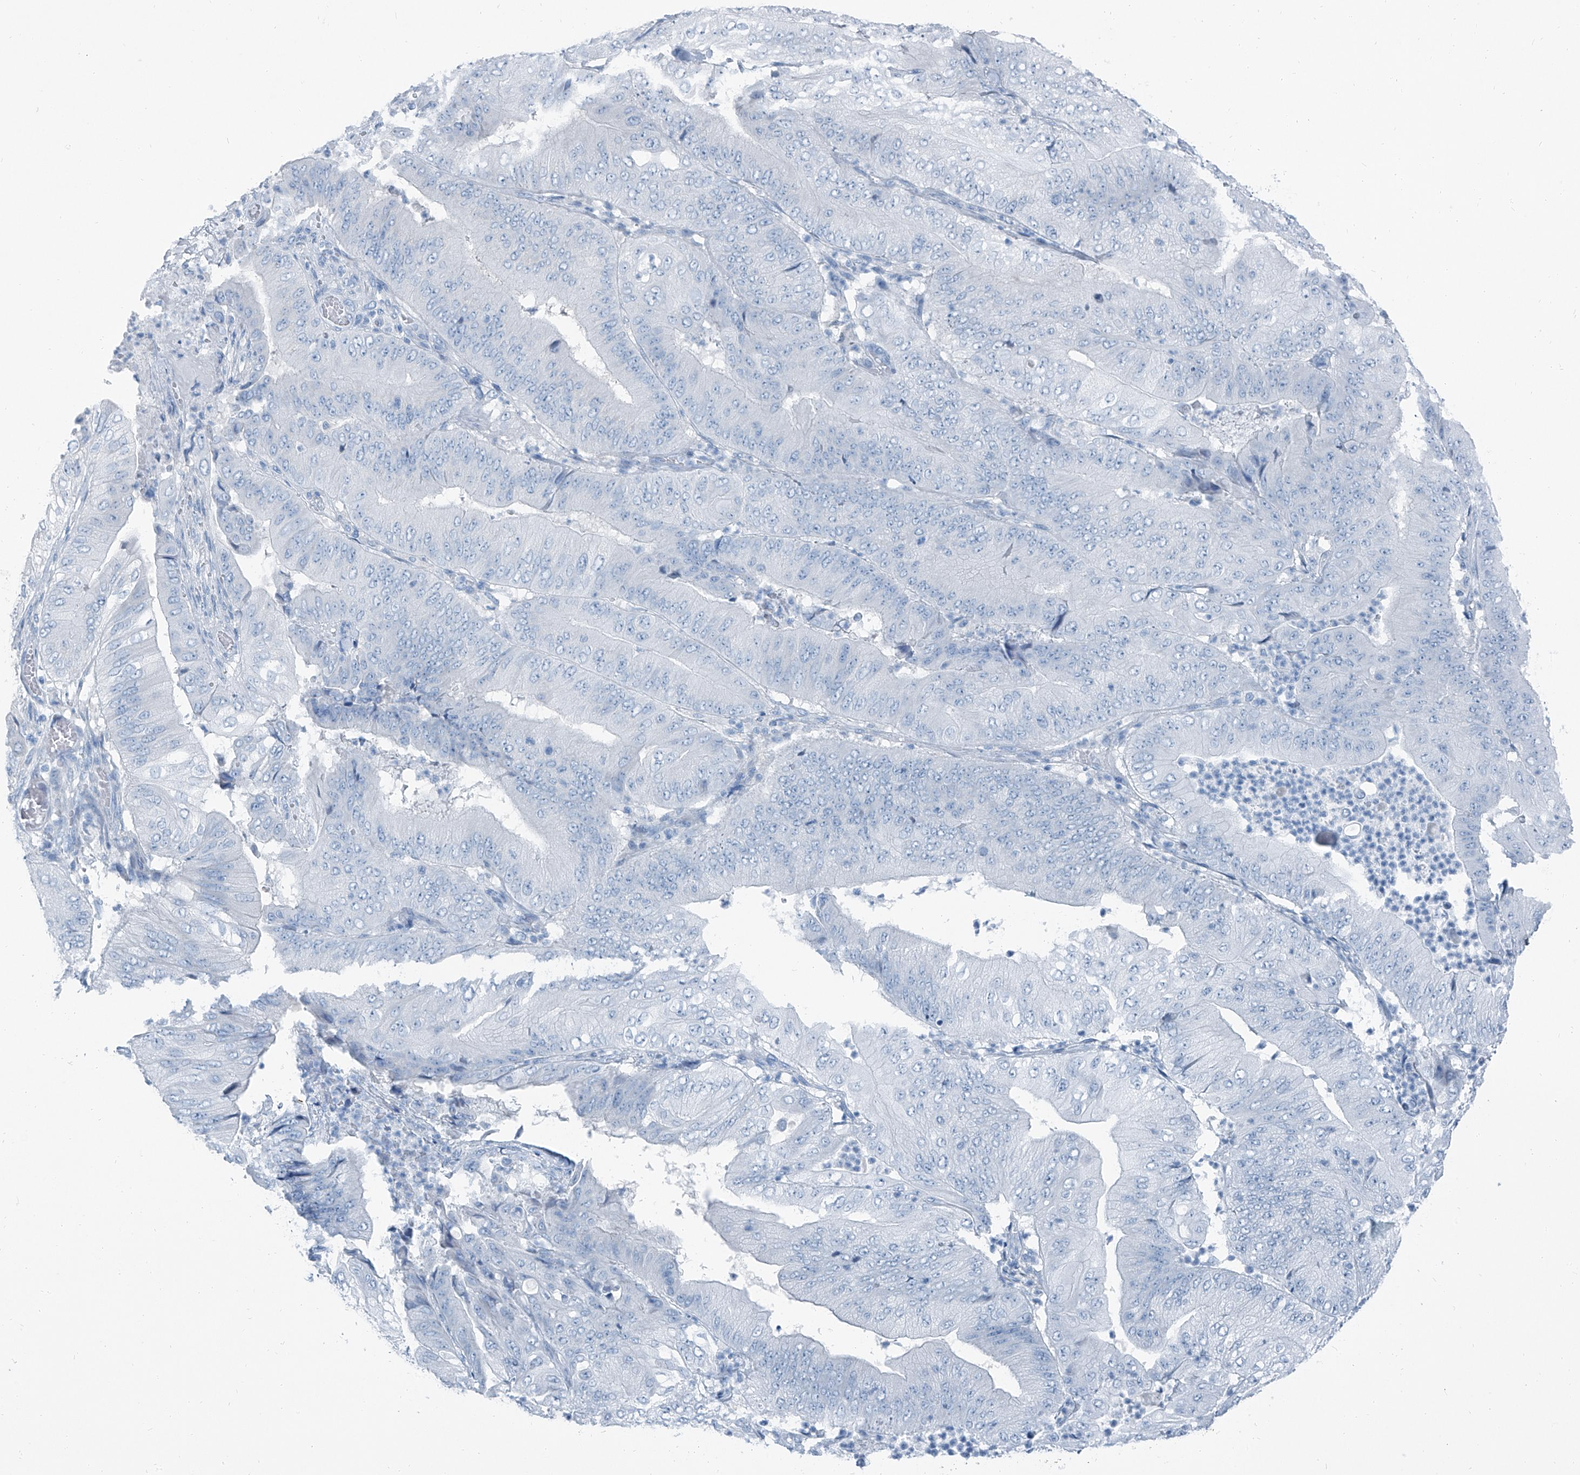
{"staining": {"intensity": "negative", "quantity": "none", "location": "none"}, "tissue": "pancreatic cancer", "cell_type": "Tumor cells", "image_type": "cancer", "snomed": [{"axis": "morphology", "description": "Adenocarcinoma, NOS"}, {"axis": "topography", "description": "Pancreas"}], "caption": "Adenocarcinoma (pancreatic) was stained to show a protein in brown. There is no significant expression in tumor cells. Brightfield microscopy of IHC stained with DAB (3,3'-diaminobenzidine) (brown) and hematoxylin (blue), captured at high magnification.", "gene": "RGN", "patient": {"sex": "female", "age": 77}}